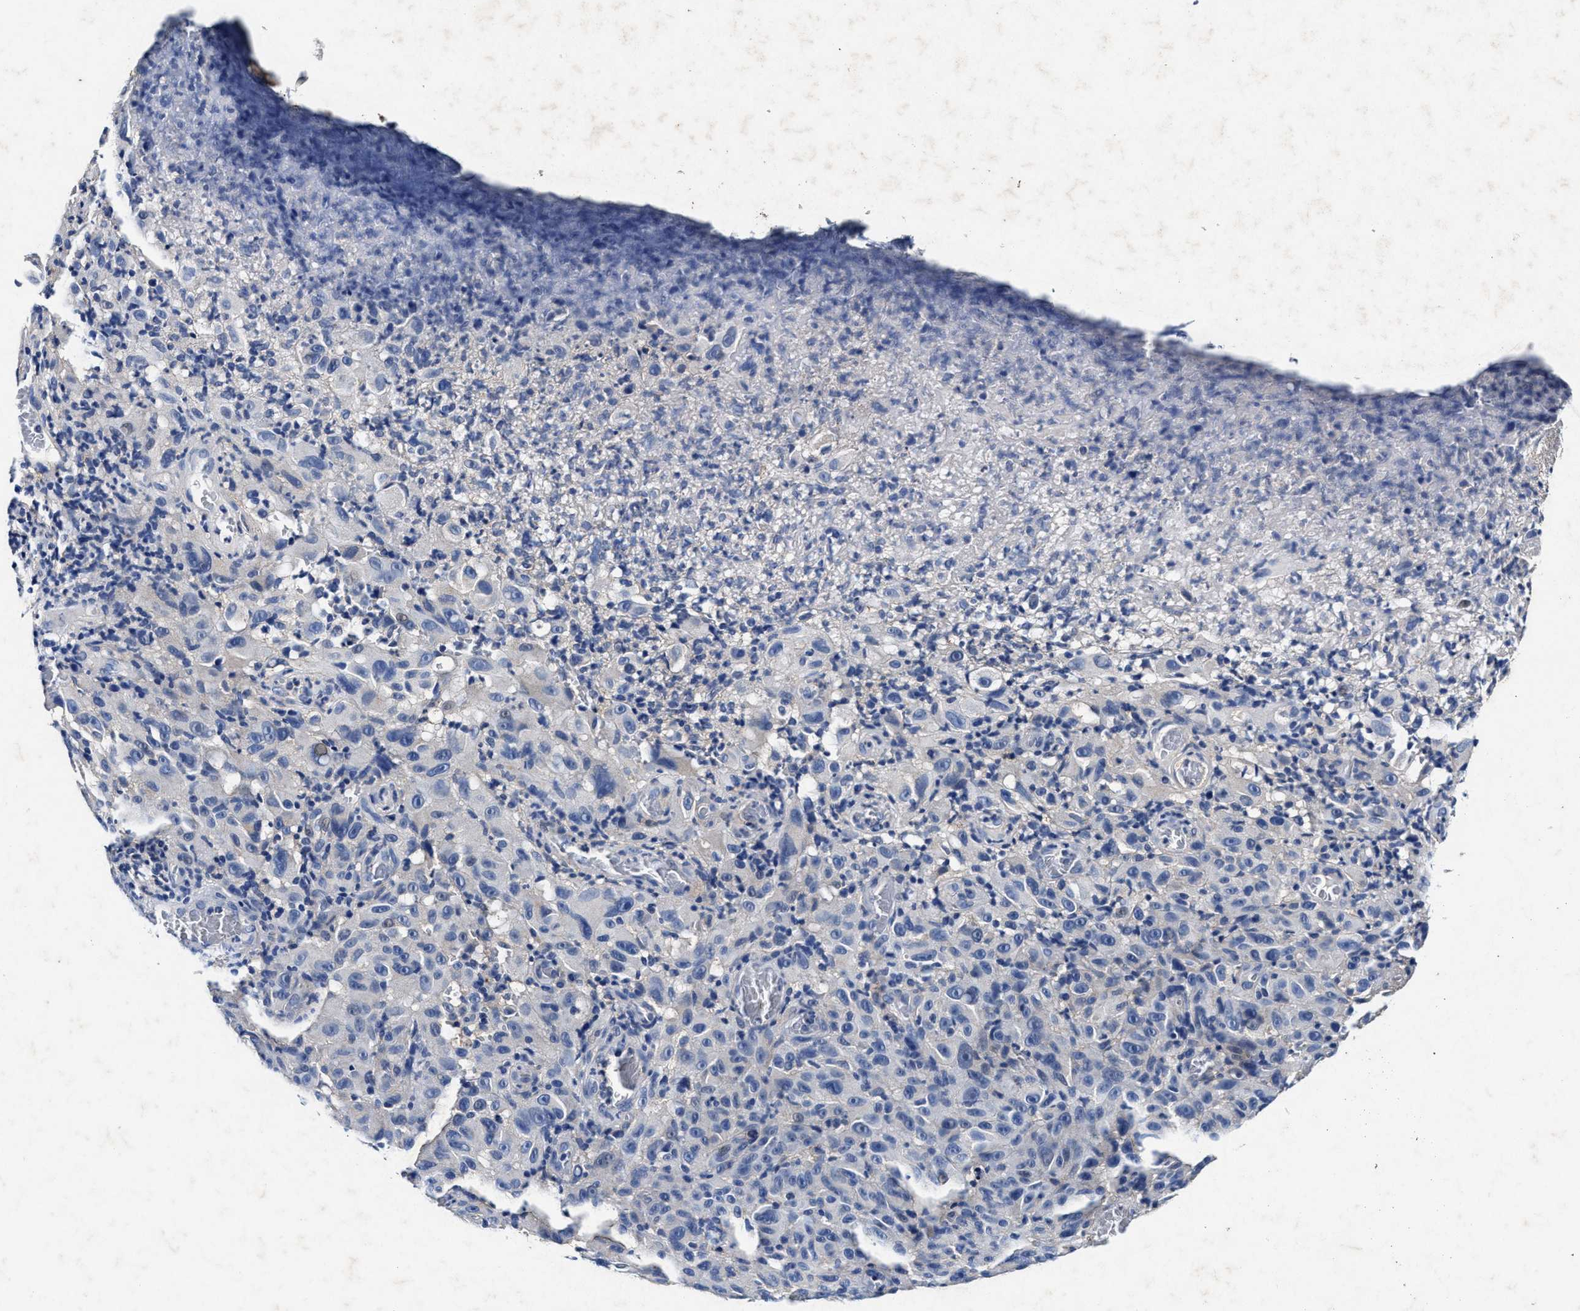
{"staining": {"intensity": "negative", "quantity": "none", "location": "none"}, "tissue": "melanoma", "cell_type": "Tumor cells", "image_type": "cancer", "snomed": [{"axis": "morphology", "description": "Malignant melanoma, NOS"}, {"axis": "topography", "description": "Skin"}], "caption": "Image shows no significant protein staining in tumor cells of malignant melanoma.", "gene": "SLC8A1", "patient": {"sex": "female", "age": 82}}